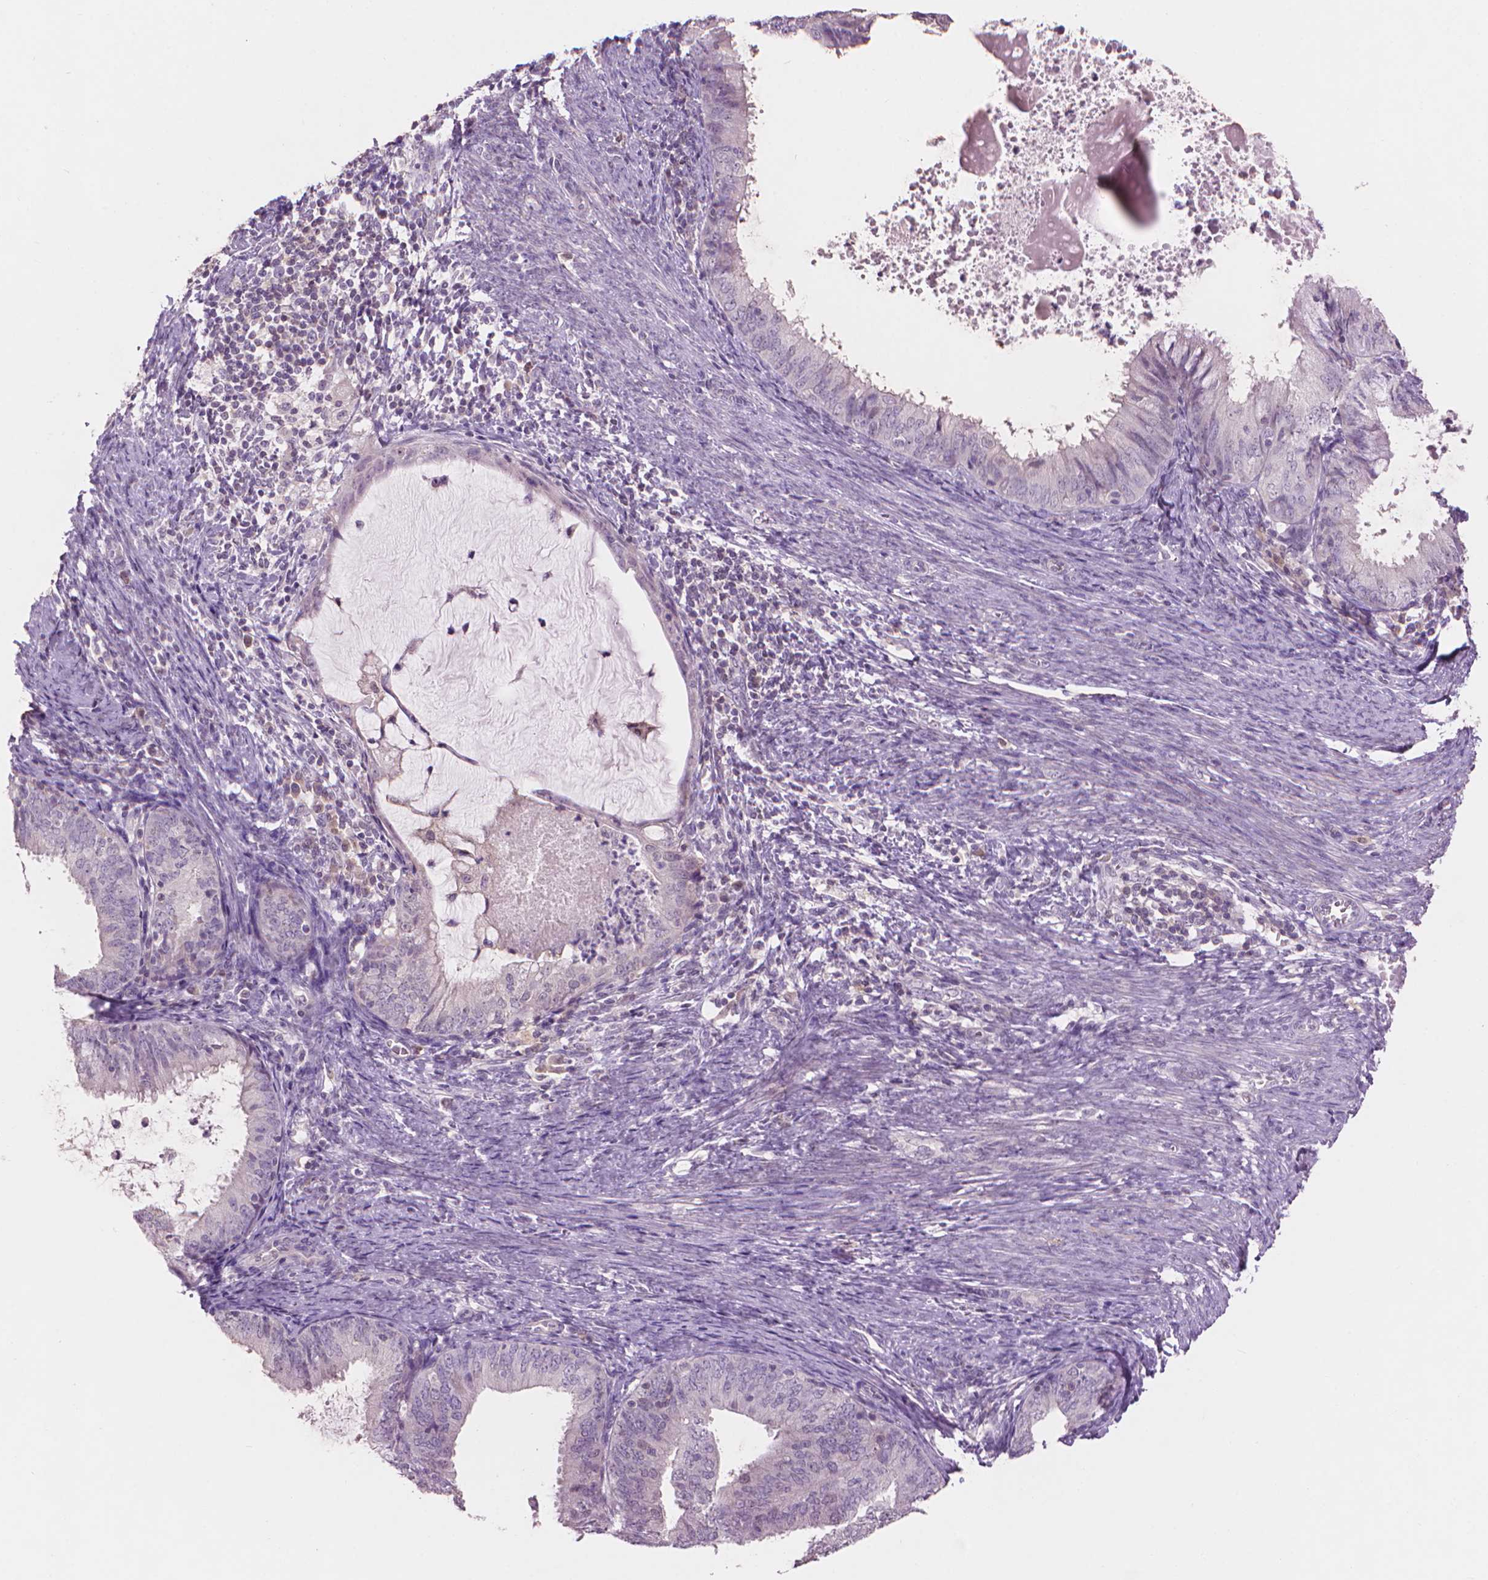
{"staining": {"intensity": "negative", "quantity": "none", "location": "none"}, "tissue": "endometrial cancer", "cell_type": "Tumor cells", "image_type": "cancer", "snomed": [{"axis": "morphology", "description": "Adenocarcinoma, NOS"}, {"axis": "topography", "description": "Endometrium"}], "caption": "Human adenocarcinoma (endometrial) stained for a protein using immunohistochemistry (IHC) exhibits no positivity in tumor cells.", "gene": "ENO2", "patient": {"sex": "female", "age": 57}}